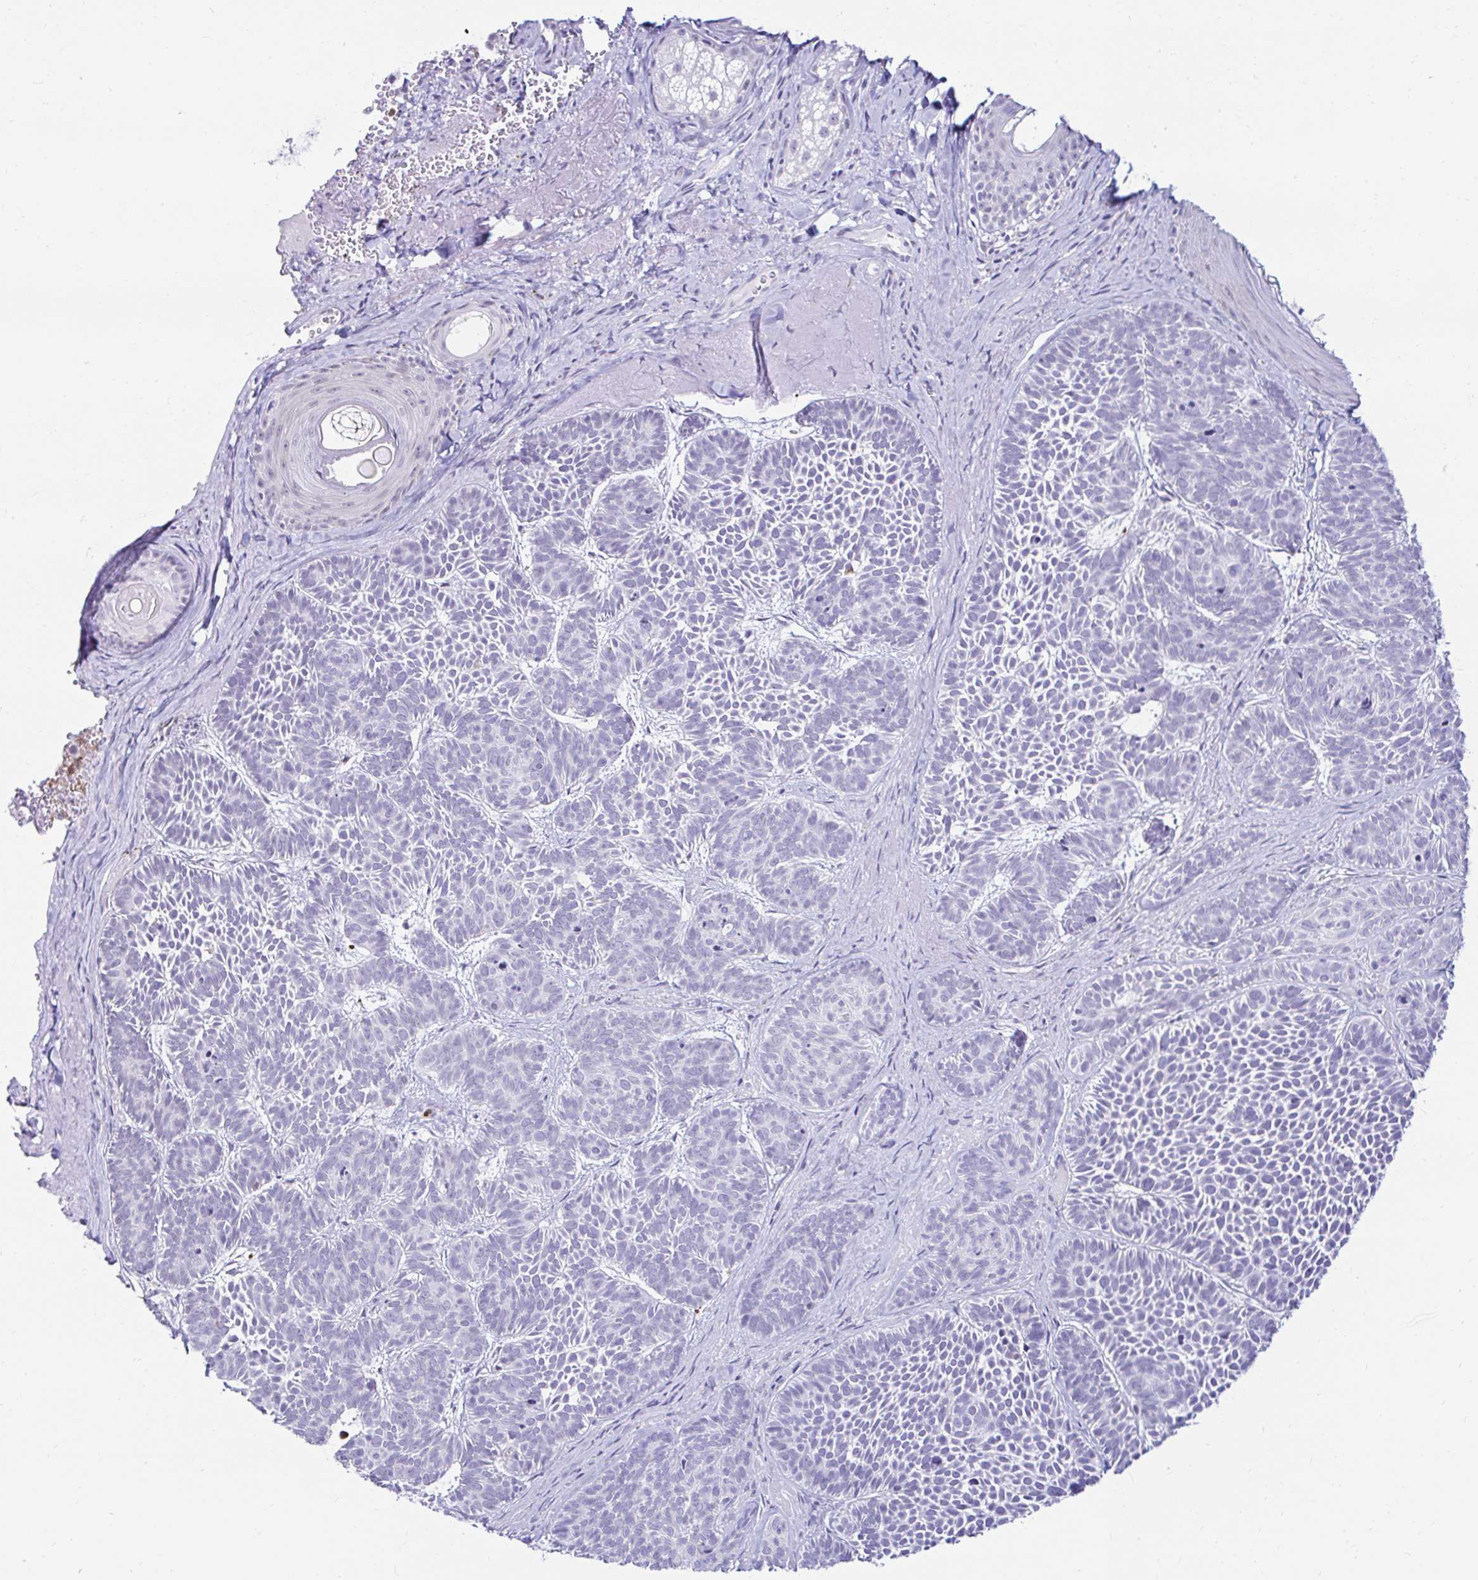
{"staining": {"intensity": "negative", "quantity": "none", "location": "none"}, "tissue": "skin cancer", "cell_type": "Tumor cells", "image_type": "cancer", "snomed": [{"axis": "morphology", "description": "Basal cell carcinoma"}, {"axis": "topography", "description": "Skin"}], "caption": "This is an IHC image of human skin cancer. There is no positivity in tumor cells.", "gene": "CYBB", "patient": {"sex": "male", "age": 81}}